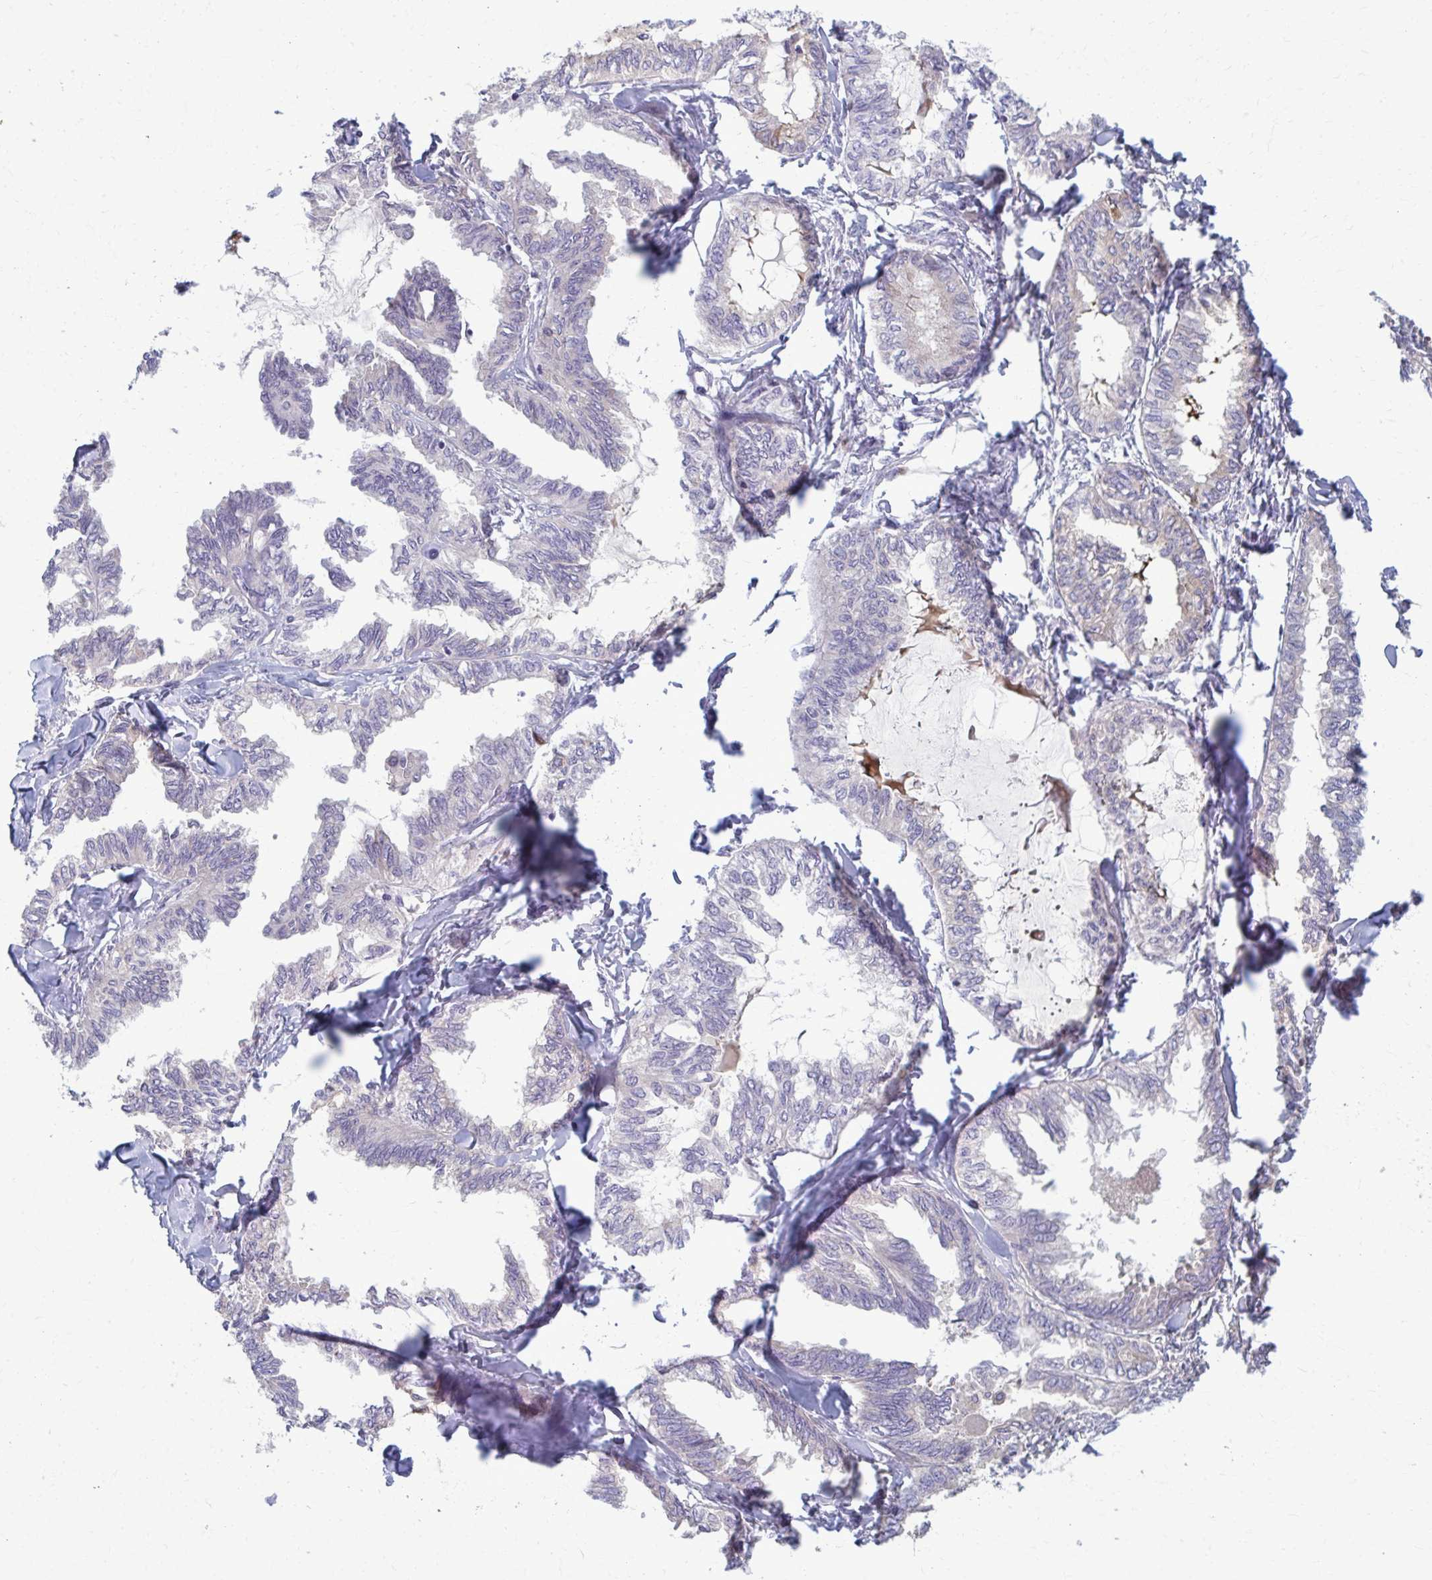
{"staining": {"intensity": "negative", "quantity": "none", "location": "none"}, "tissue": "ovarian cancer", "cell_type": "Tumor cells", "image_type": "cancer", "snomed": [{"axis": "morphology", "description": "Carcinoma, endometroid"}, {"axis": "topography", "description": "Ovary"}], "caption": "A high-resolution photomicrograph shows IHC staining of endometroid carcinoma (ovarian), which shows no significant expression in tumor cells.", "gene": "MCRIP2", "patient": {"sex": "female", "age": 70}}